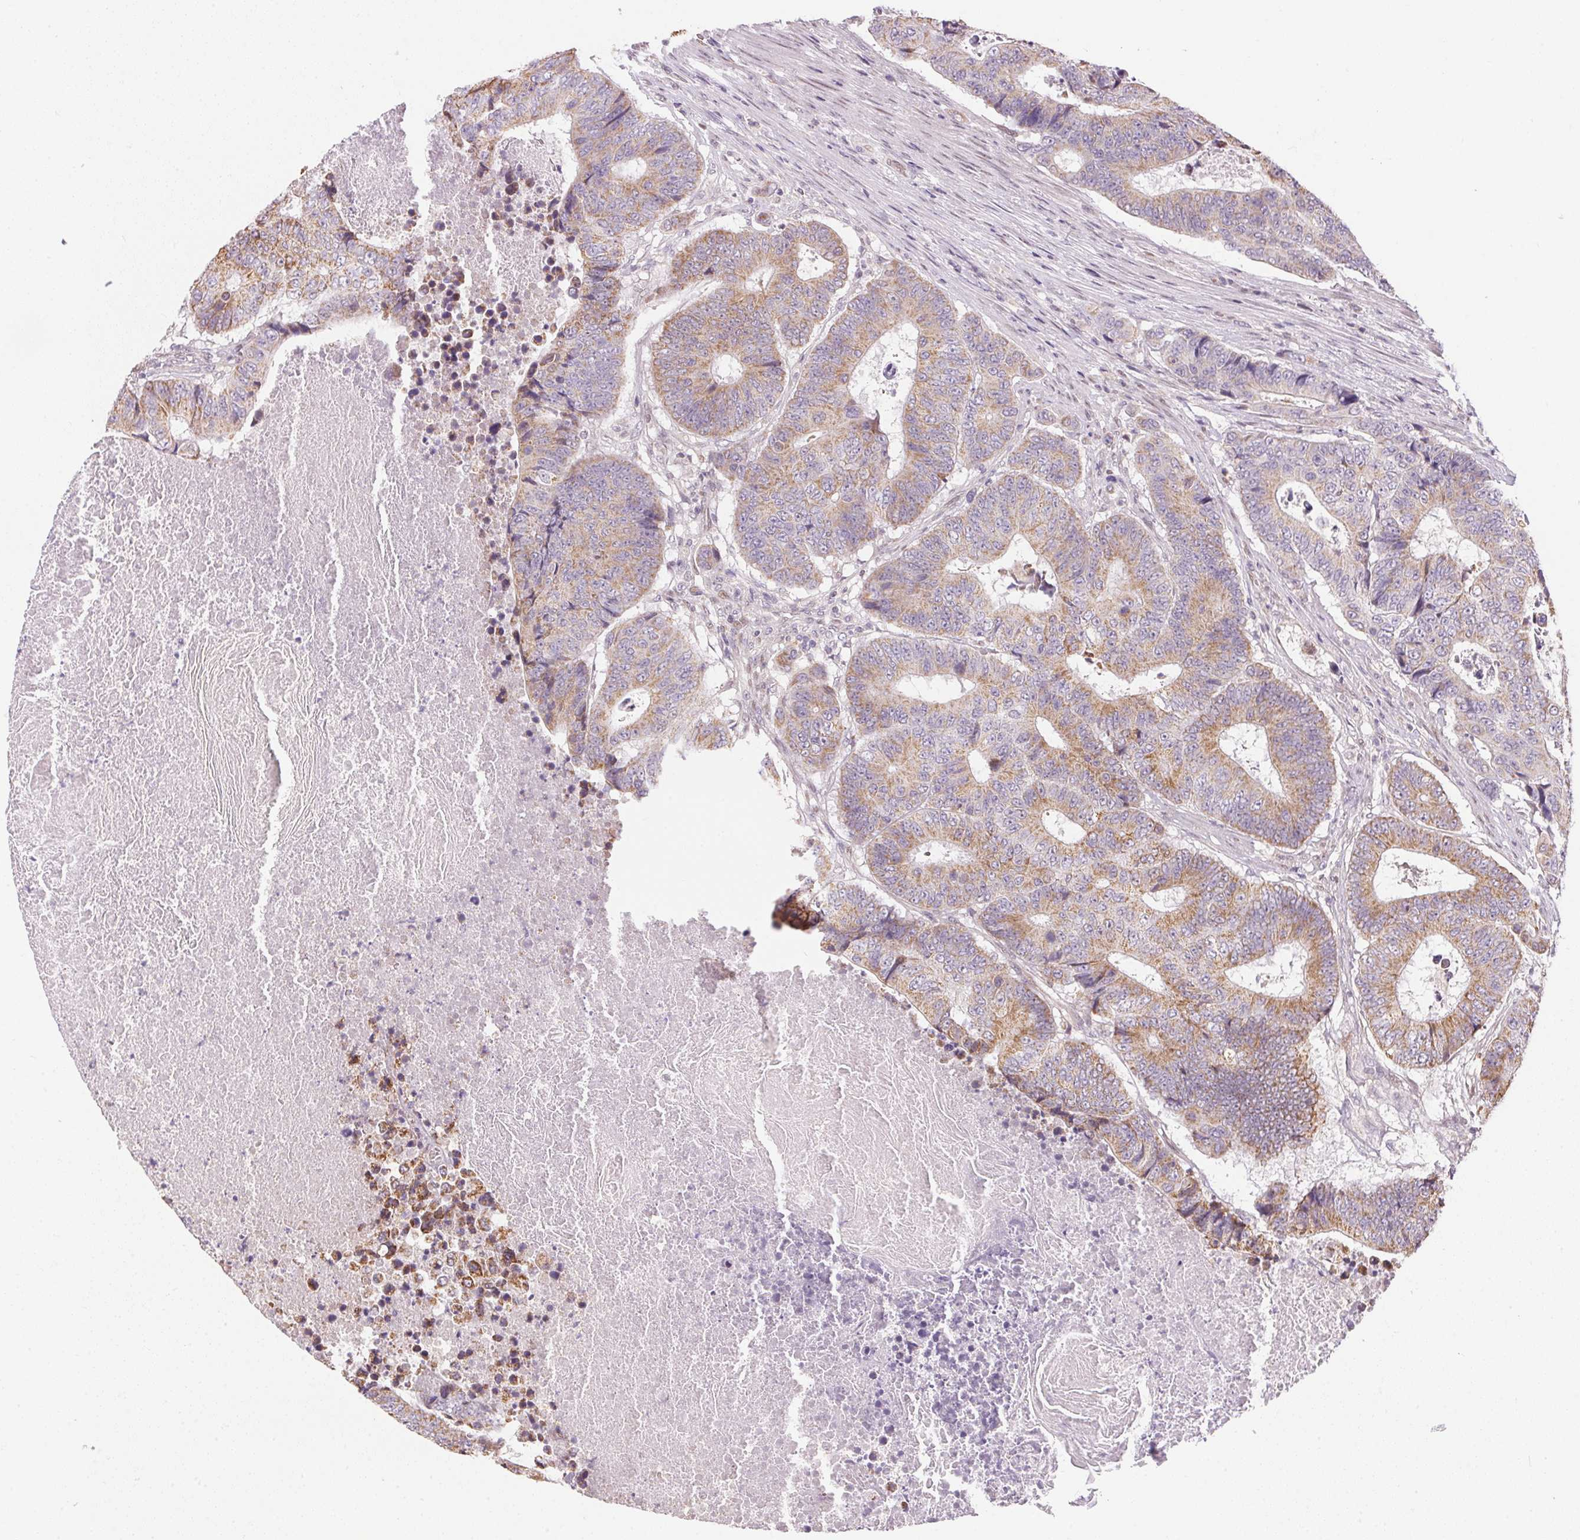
{"staining": {"intensity": "moderate", "quantity": "25%-75%", "location": "cytoplasmic/membranous"}, "tissue": "colorectal cancer", "cell_type": "Tumor cells", "image_type": "cancer", "snomed": [{"axis": "morphology", "description": "Adenocarcinoma, NOS"}, {"axis": "topography", "description": "Colon"}], "caption": "Brown immunohistochemical staining in human colorectal cancer shows moderate cytoplasmic/membranous expression in about 25%-75% of tumor cells.", "gene": "SC5D", "patient": {"sex": "female", "age": 48}}